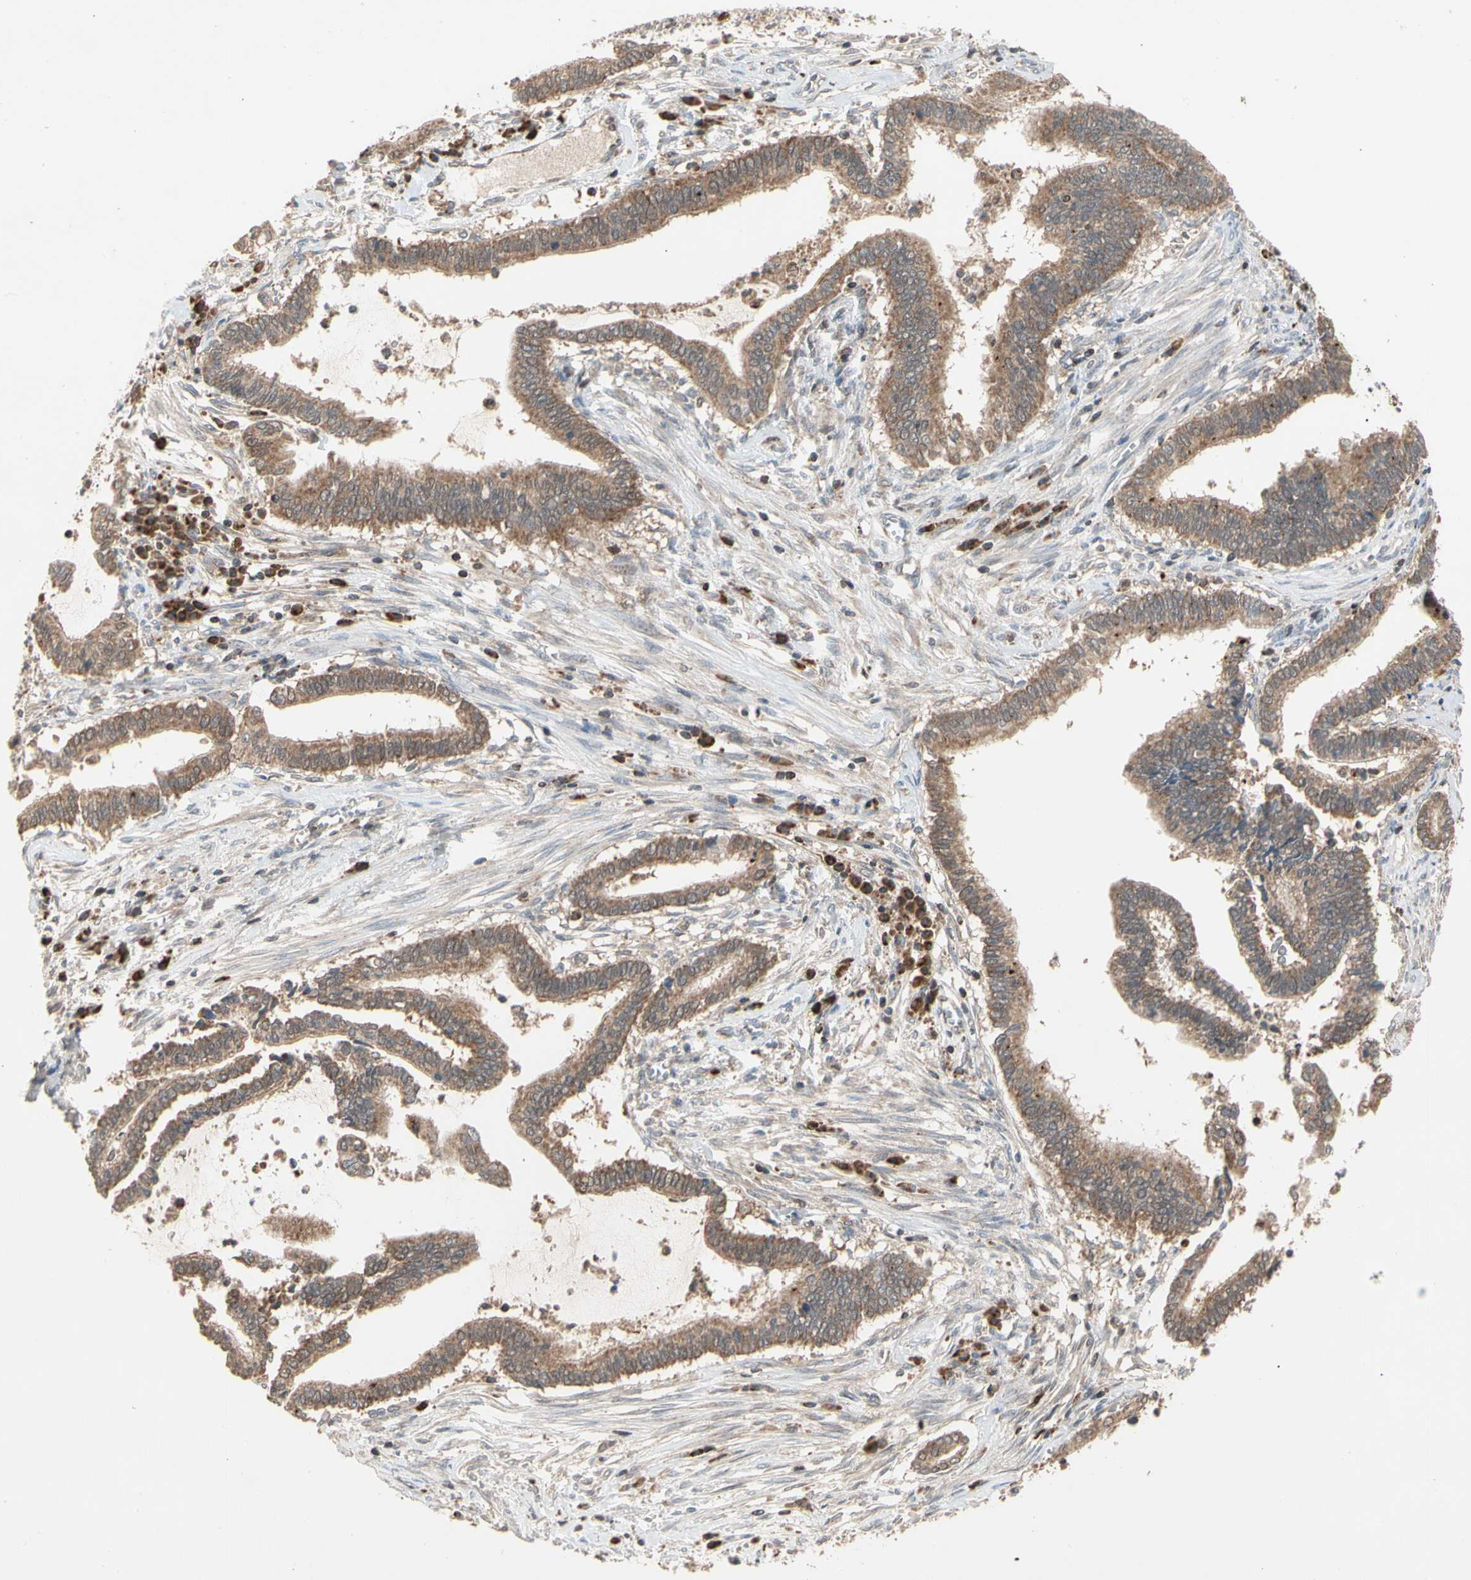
{"staining": {"intensity": "moderate", "quantity": ">75%", "location": "cytoplasmic/membranous"}, "tissue": "cervical cancer", "cell_type": "Tumor cells", "image_type": "cancer", "snomed": [{"axis": "morphology", "description": "Adenocarcinoma, NOS"}, {"axis": "topography", "description": "Cervix"}], "caption": "Moderate cytoplasmic/membranous protein expression is seen in approximately >75% of tumor cells in cervical cancer. Using DAB (3,3'-diaminobenzidine) (brown) and hematoxylin (blue) stains, captured at high magnification using brightfield microscopy.", "gene": "MTHFS", "patient": {"sex": "female", "age": 44}}